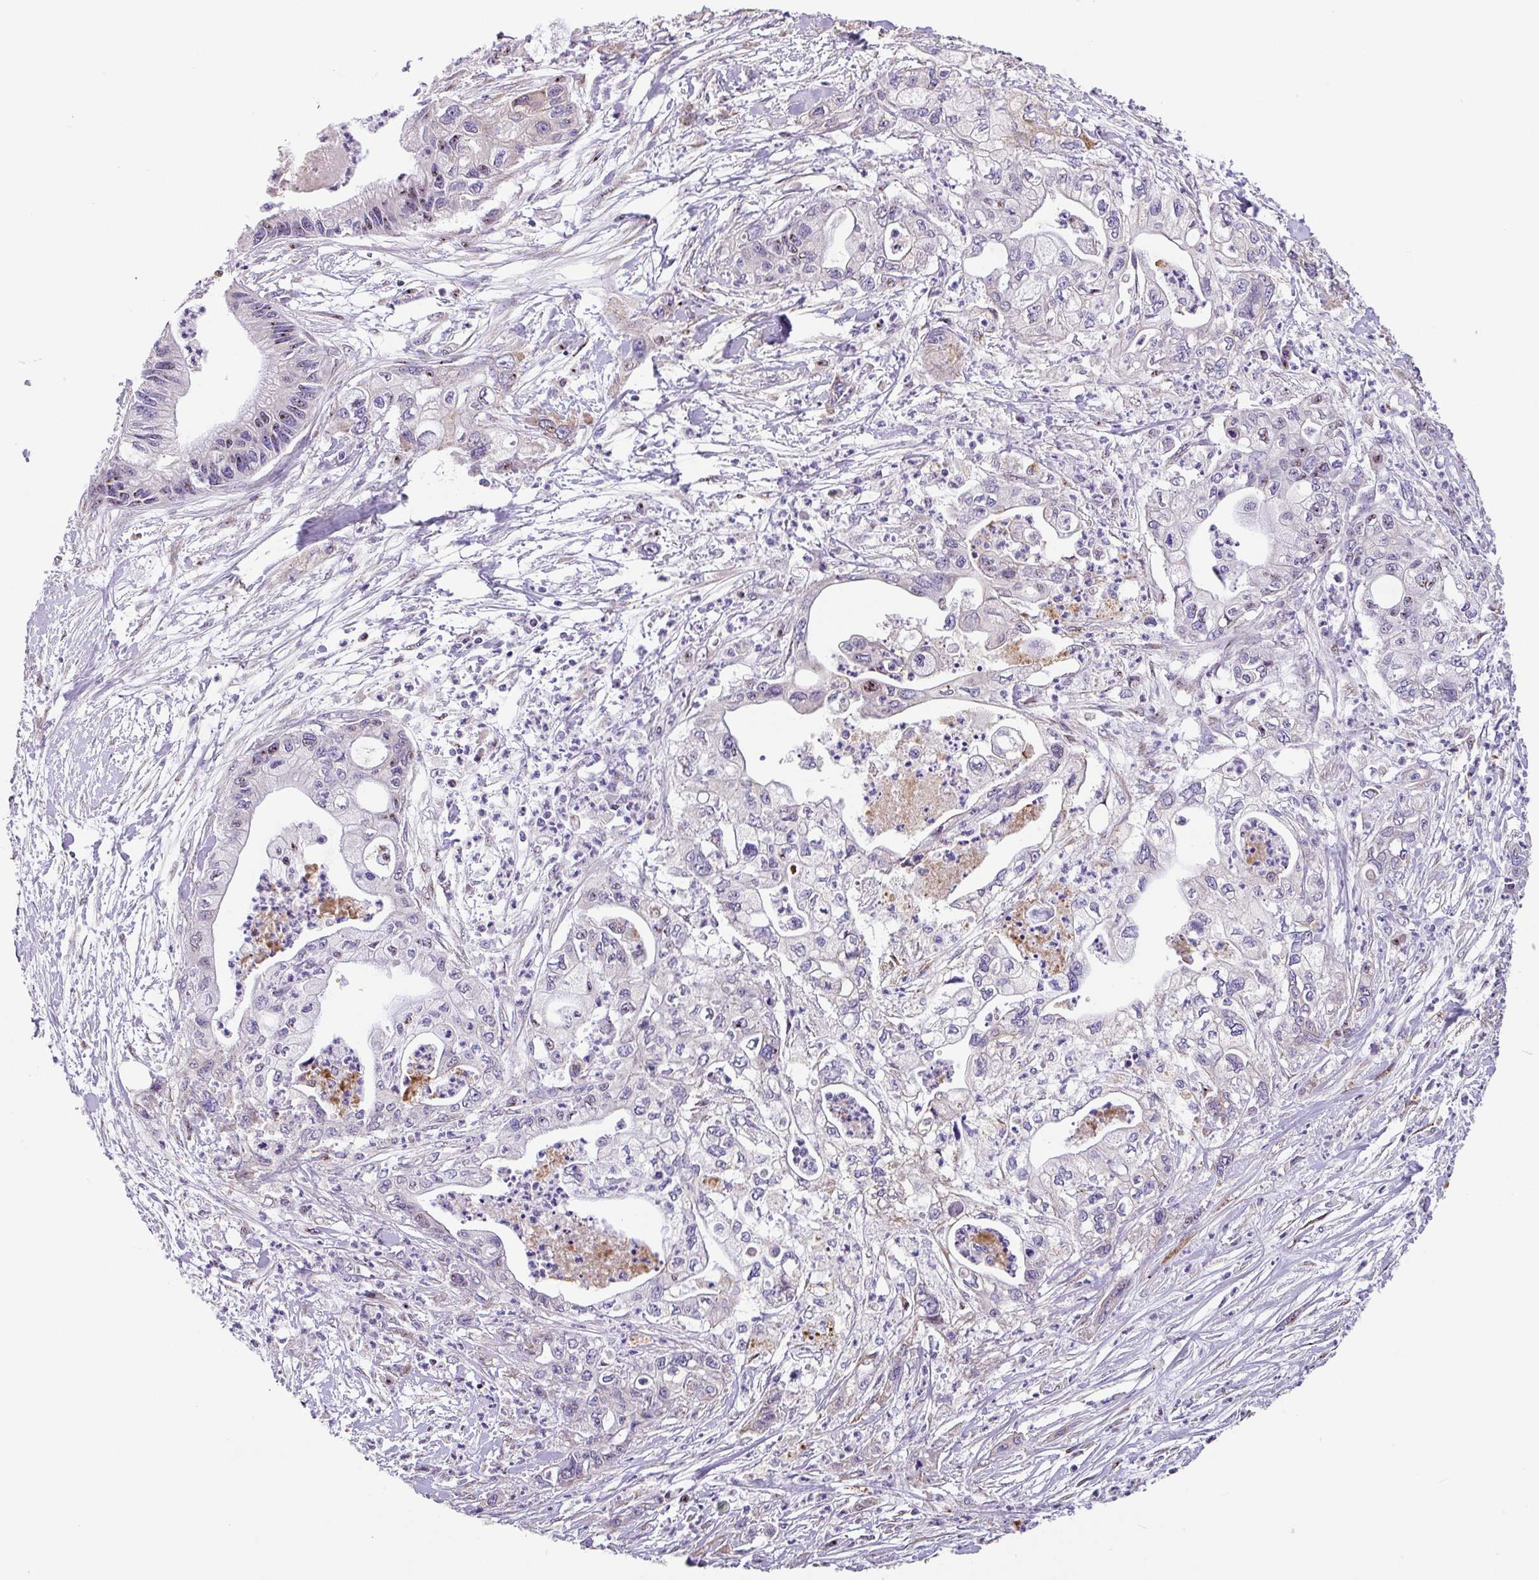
{"staining": {"intensity": "negative", "quantity": "none", "location": "none"}, "tissue": "pancreatic cancer", "cell_type": "Tumor cells", "image_type": "cancer", "snomed": [{"axis": "morphology", "description": "Adenocarcinoma, NOS"}, {"axis": "topography", "description": "Pancreas"}], "caption": "The immunohistochemistry micrograph has no significant staining in tumor cells of adenocarcinoma (pancreatic) tissue.", "gene": "ZG16", "patient": {"sex": "male", "age": 61}}